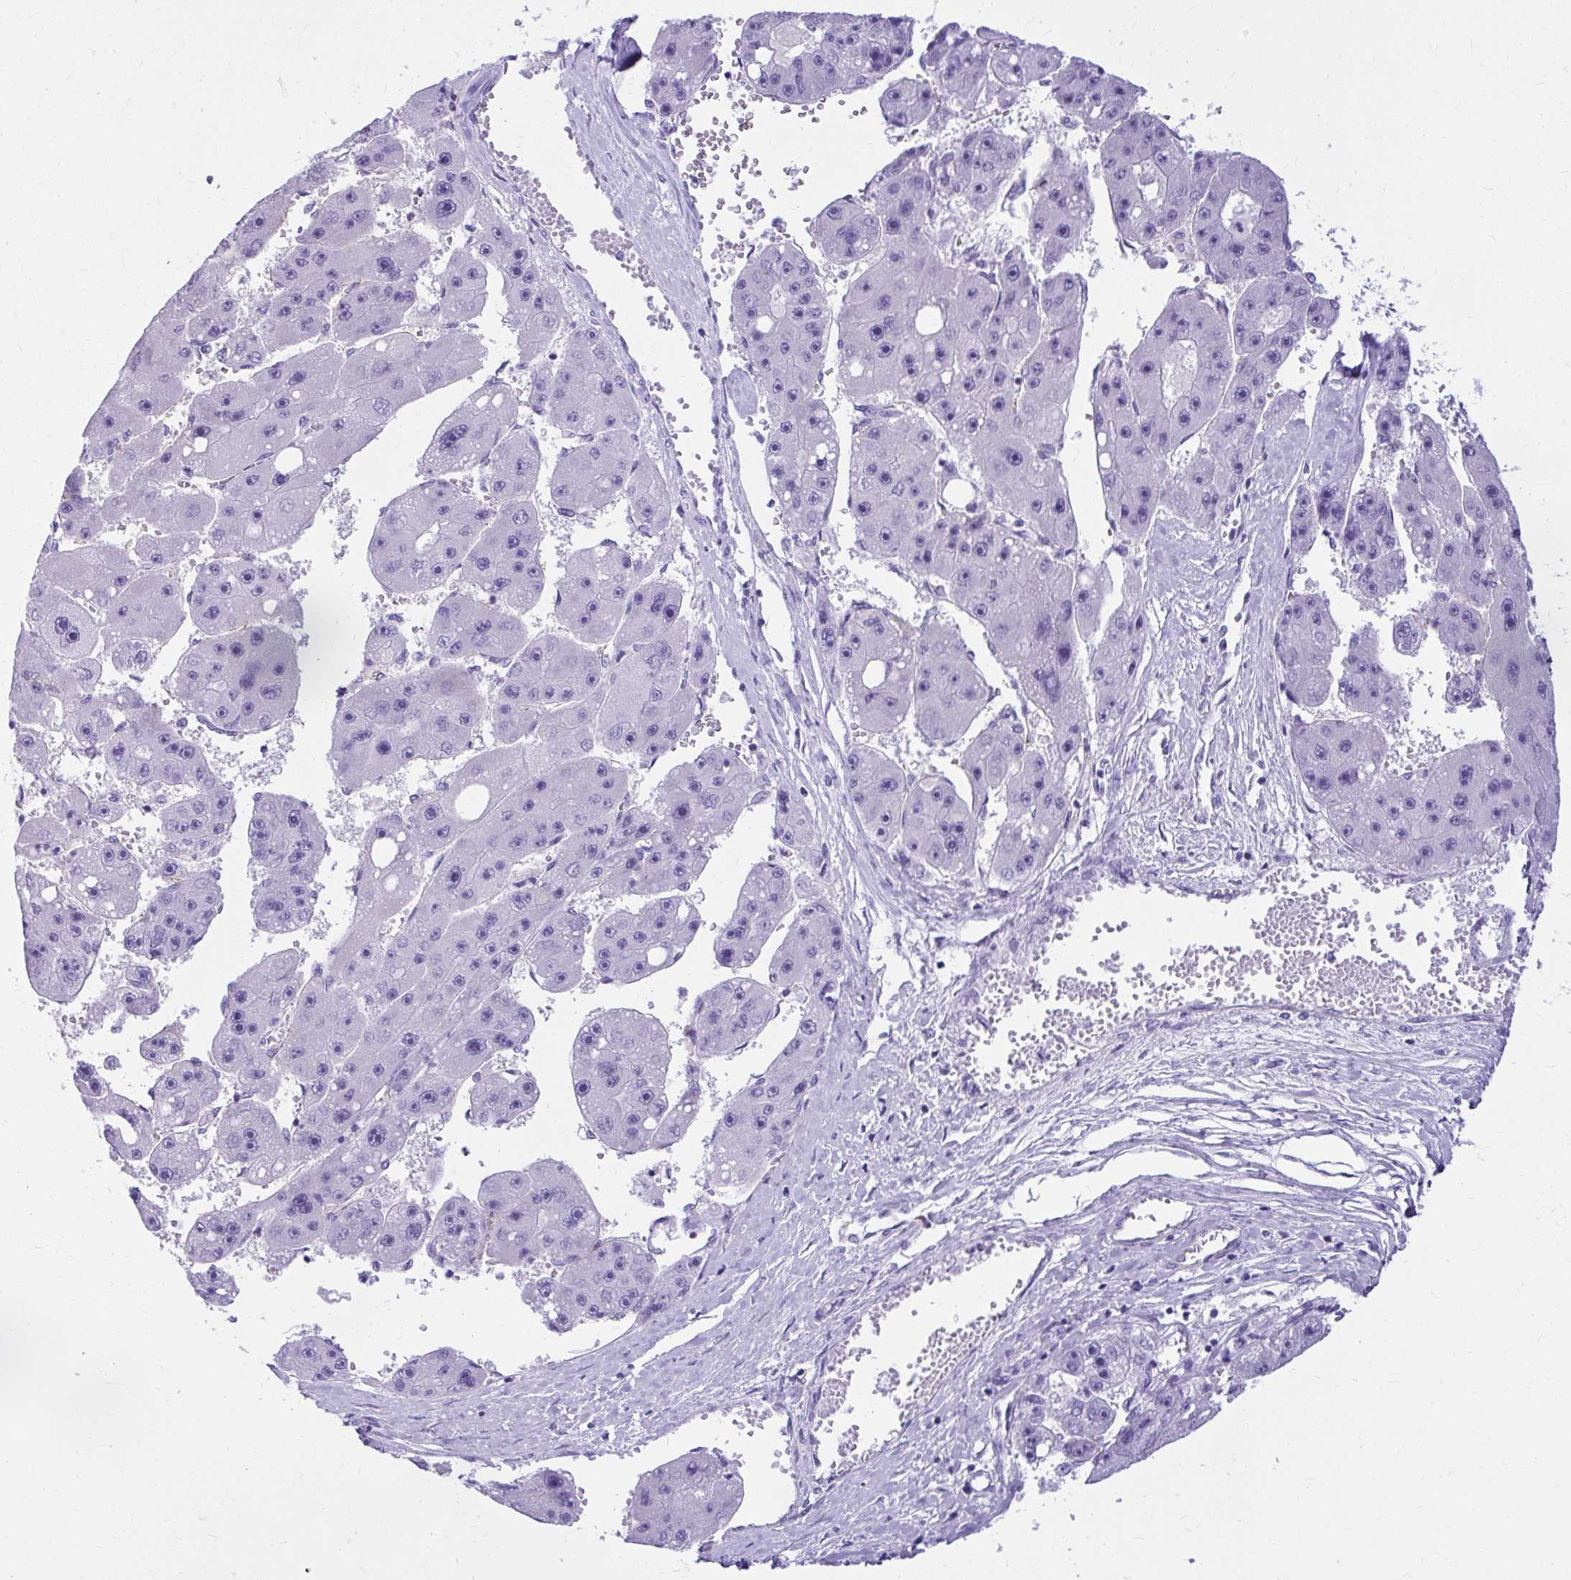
{"staining": {"intensity": "negative", "quantity": "none", "location": "none"}, "tissue": "liver cancer", "cell_type": "Tumor cells", "image_type": "cancer", "snomed": [{"axis": "morphology", "description": "Carcinoma, Hepatocellular, NOS"}, {"axis": "topography", "description": "Liver"}], "caption": "There is no significant positivity in tumor cells of liver cancer (hepatocellular carcinoma). (Immunohistochemistry (ihc), brightfield microscopy, high magnification).", "gene": "PELI3", "patient": {"sex": "female", "age": 61}}